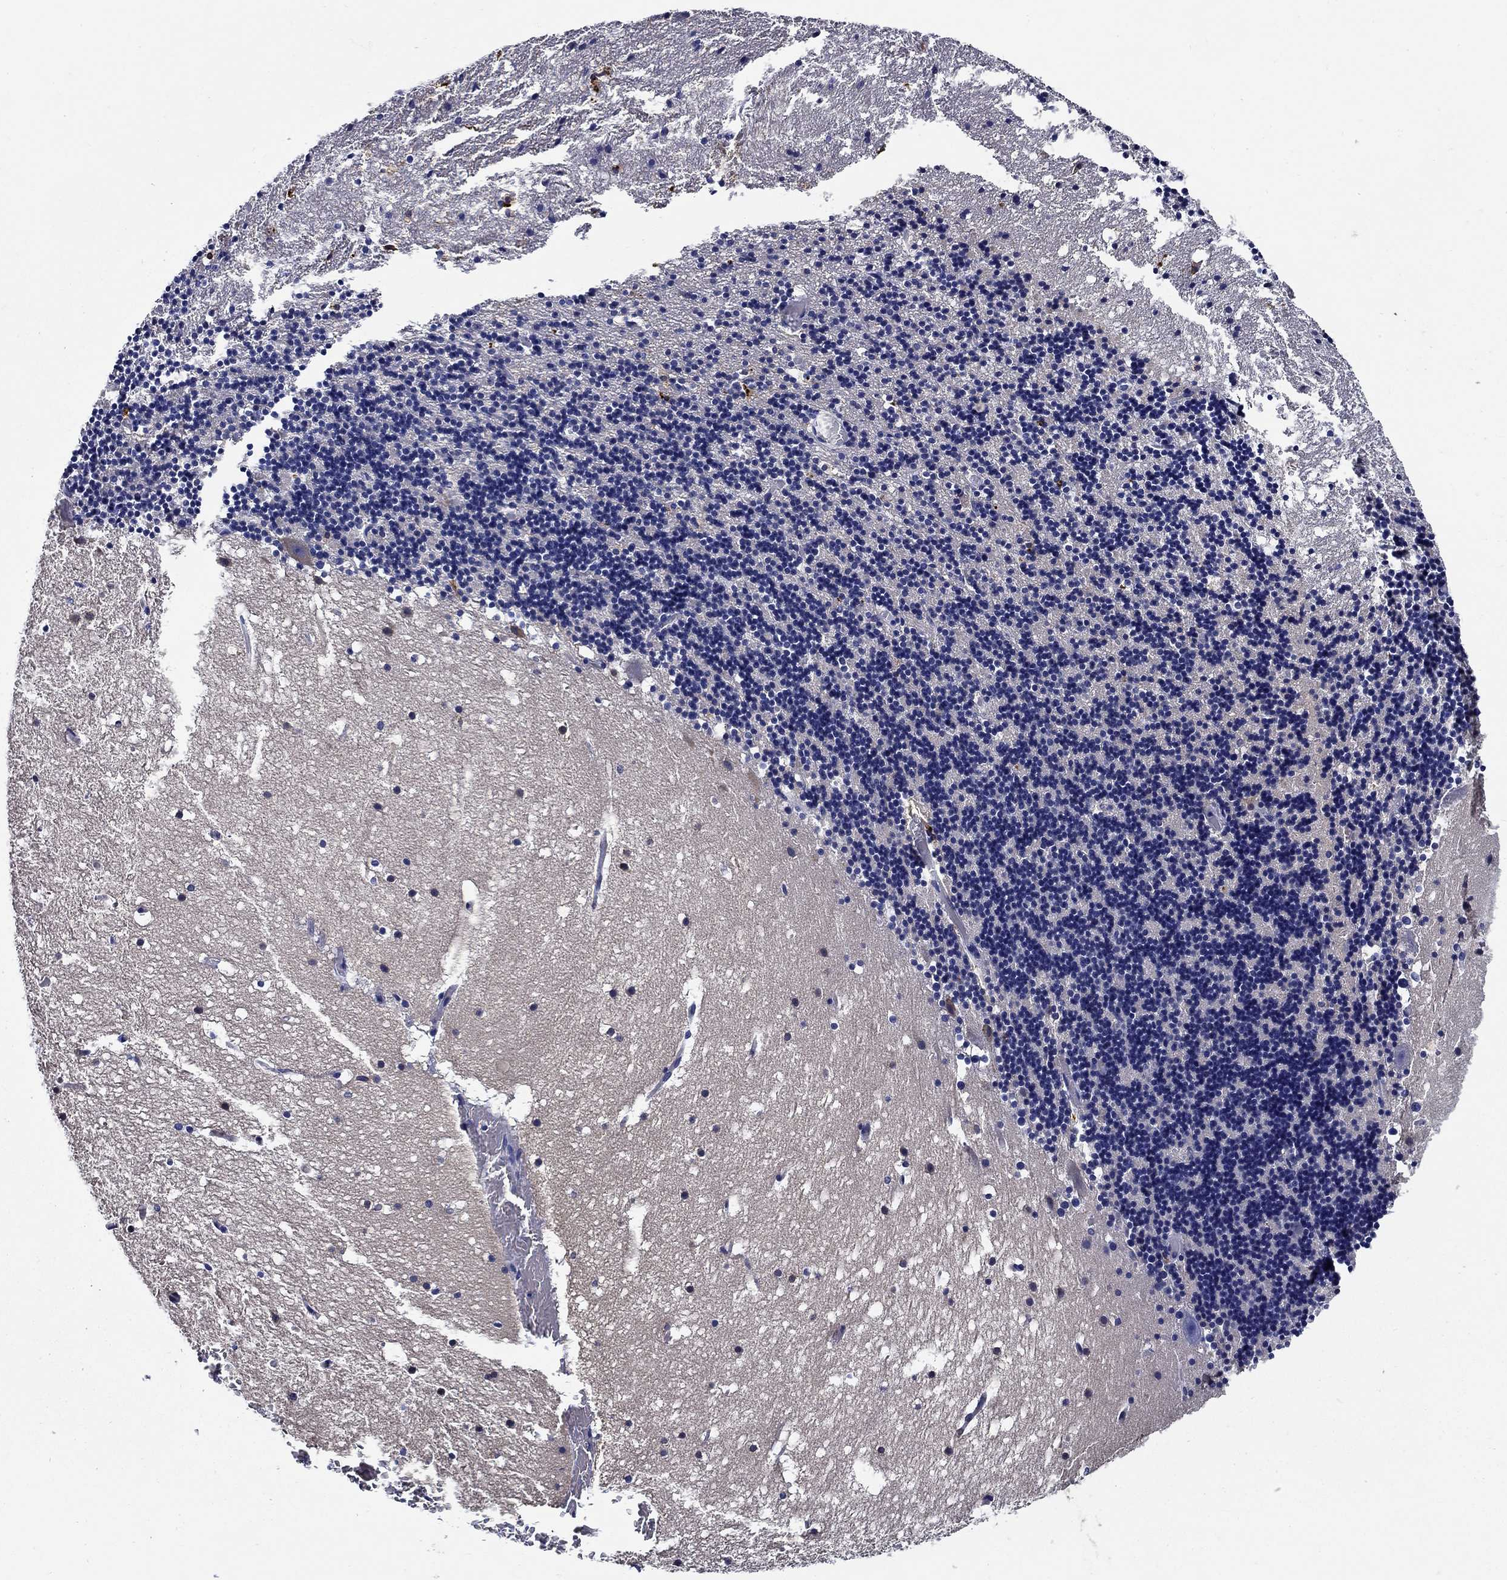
{"staining": {"intensity": "moderate", "quantity": "<25%", "location": "cytoplasmic/membranous"}, "tissue": "cerebellum", "cell_type": "Cells in granular layer", "image_type": "normal", "snomed": [{"axis": "morphology", "description": "Normal tissue, NOS"}, {"axis": "topography", "description": "Cerebellum"}], "caption": "Protein staining of unremarkable cerebellum displays moderate cytoplasmic/membranous staining in approximately <25% of cells in granular layer.", "gene": "FBXO2", "patient": {"sex": "male", "age": 37}}